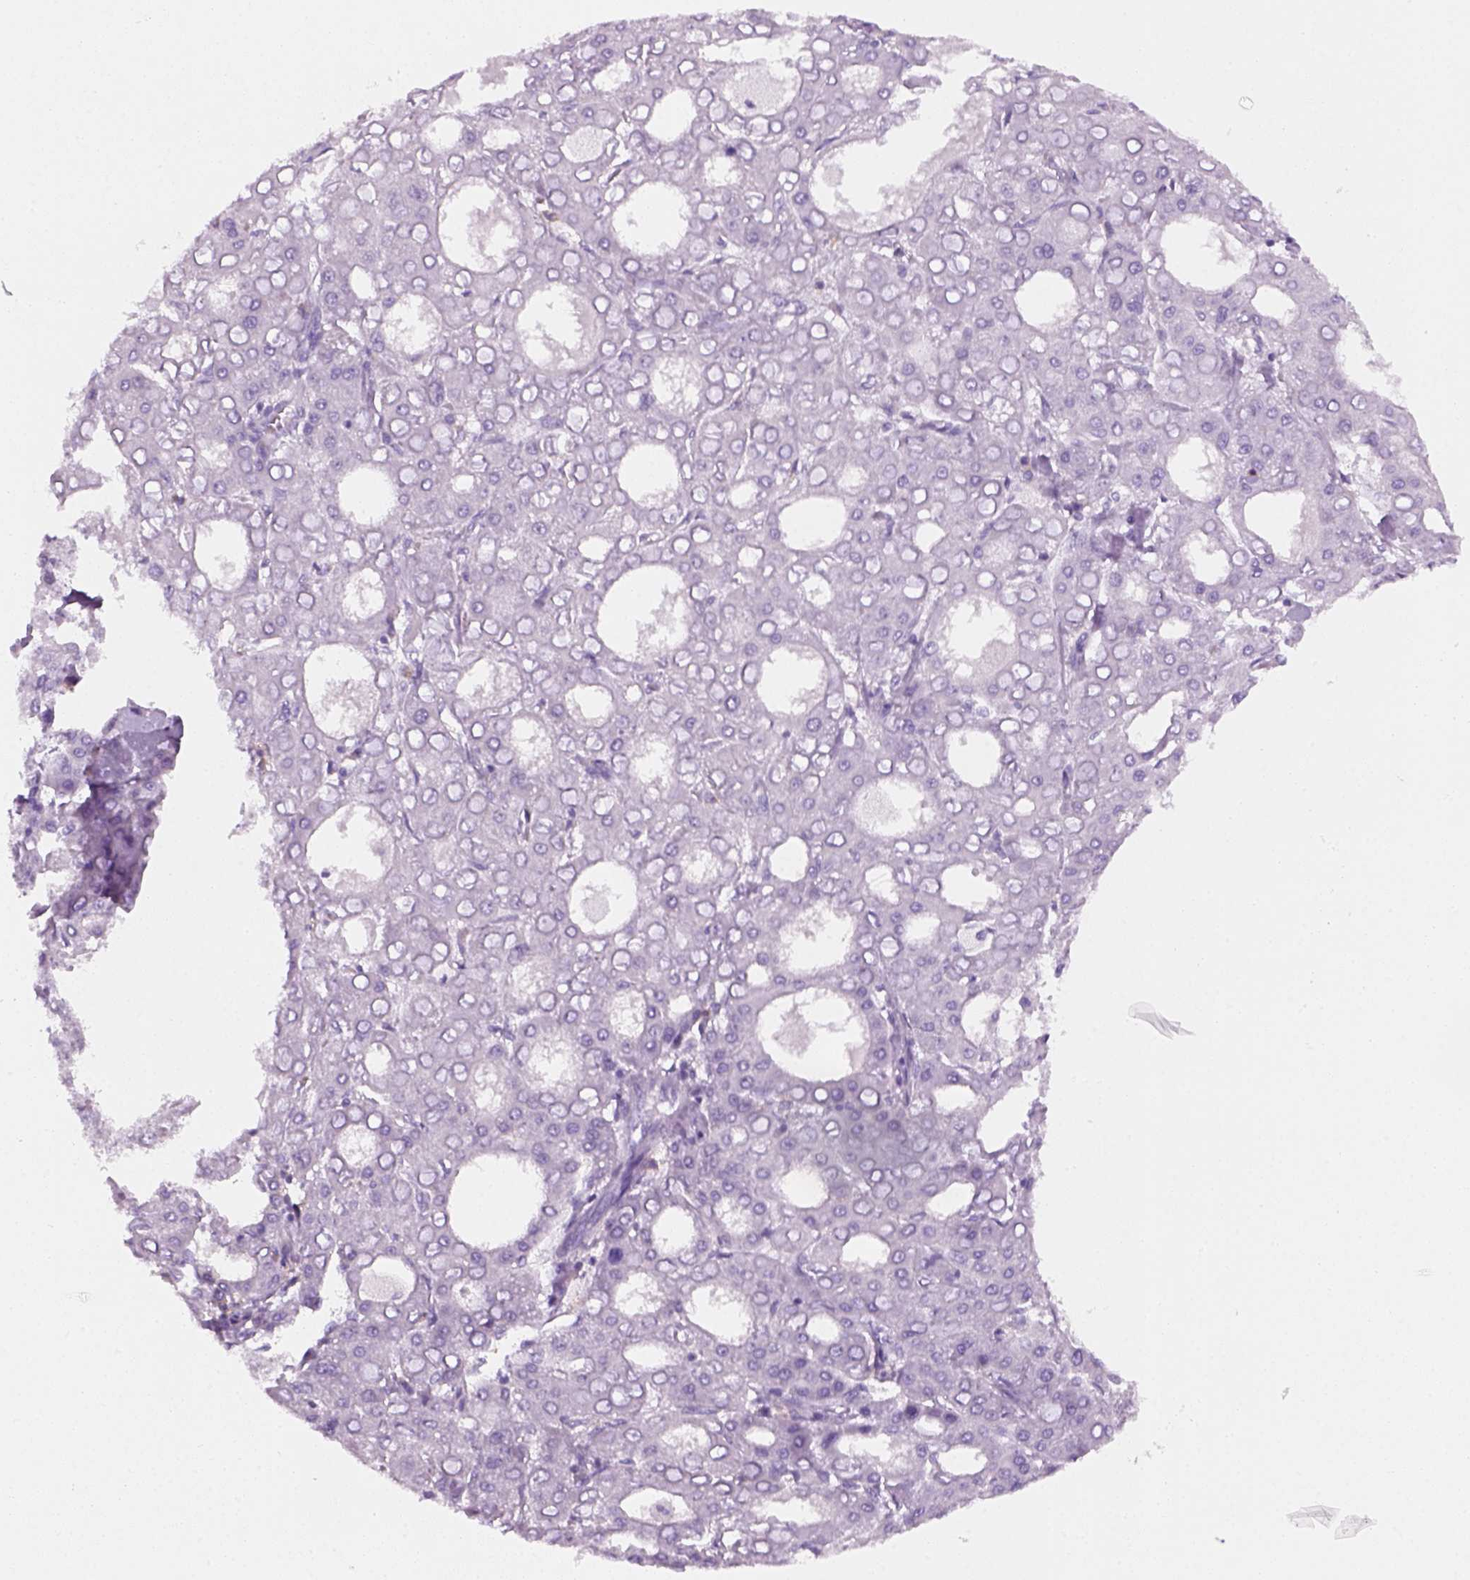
{"staining": {"intensity": "negative", "quantity": "none", "location": "none"}, "tissue": "liver cancer", "cell_type": "Tumor cells", "image_type": "cancer", "snomed": [{"axis": "morphology", "description": "Carcinoma, Hepatocellular, NOS"}, {"axis": "topography", "description": "Liver"}], "caption": "Tumor cells are negative for brown protein staining in liver cancer (hepatocellular carcinoma).", "gene": "AQP3", "patient": {"sex": "male", "age": 65}}